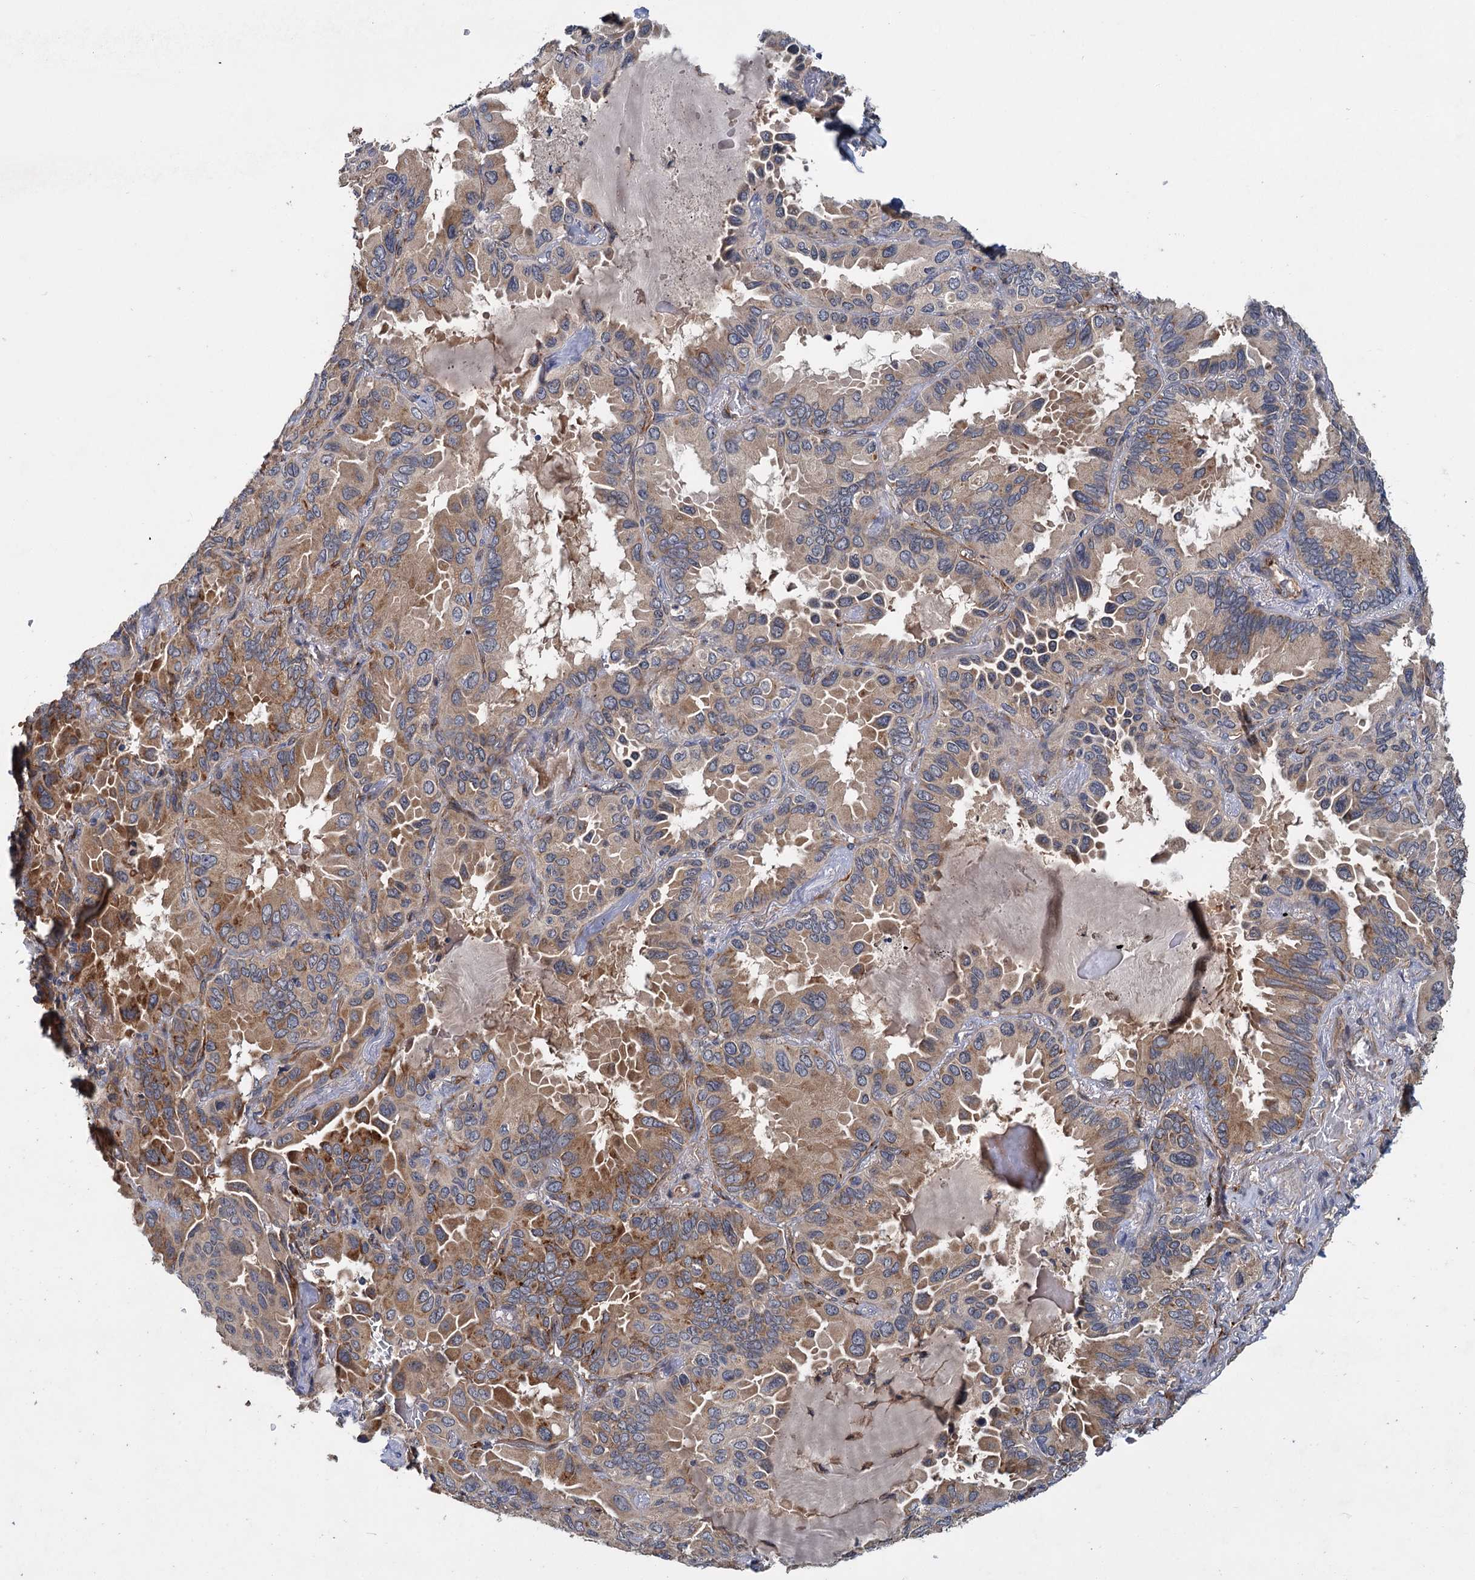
{"staining": {"intensity": "moderate", "quantity": "25%-75%", "location": "cytoplasmic/membranous"}, "tissue": "lung cancer", "cell_type": "Tumor cells", "image_type": "cancer", "snomed": [{"axis": "morphology", "description": "Adenocarcinoma, NOS"}, {"axis": "topography", "description": "Lung"}], "caption": "The image exhibits staining of lung cancer, revealing moderate cytoplasmic/membranous protein positivity (brown color) within tumor cells. The protein of interest is shown in brown color, while the nuclei are stained blue.", "gene": "PKN2", "patient": {"sex": "male", "age": 64}}